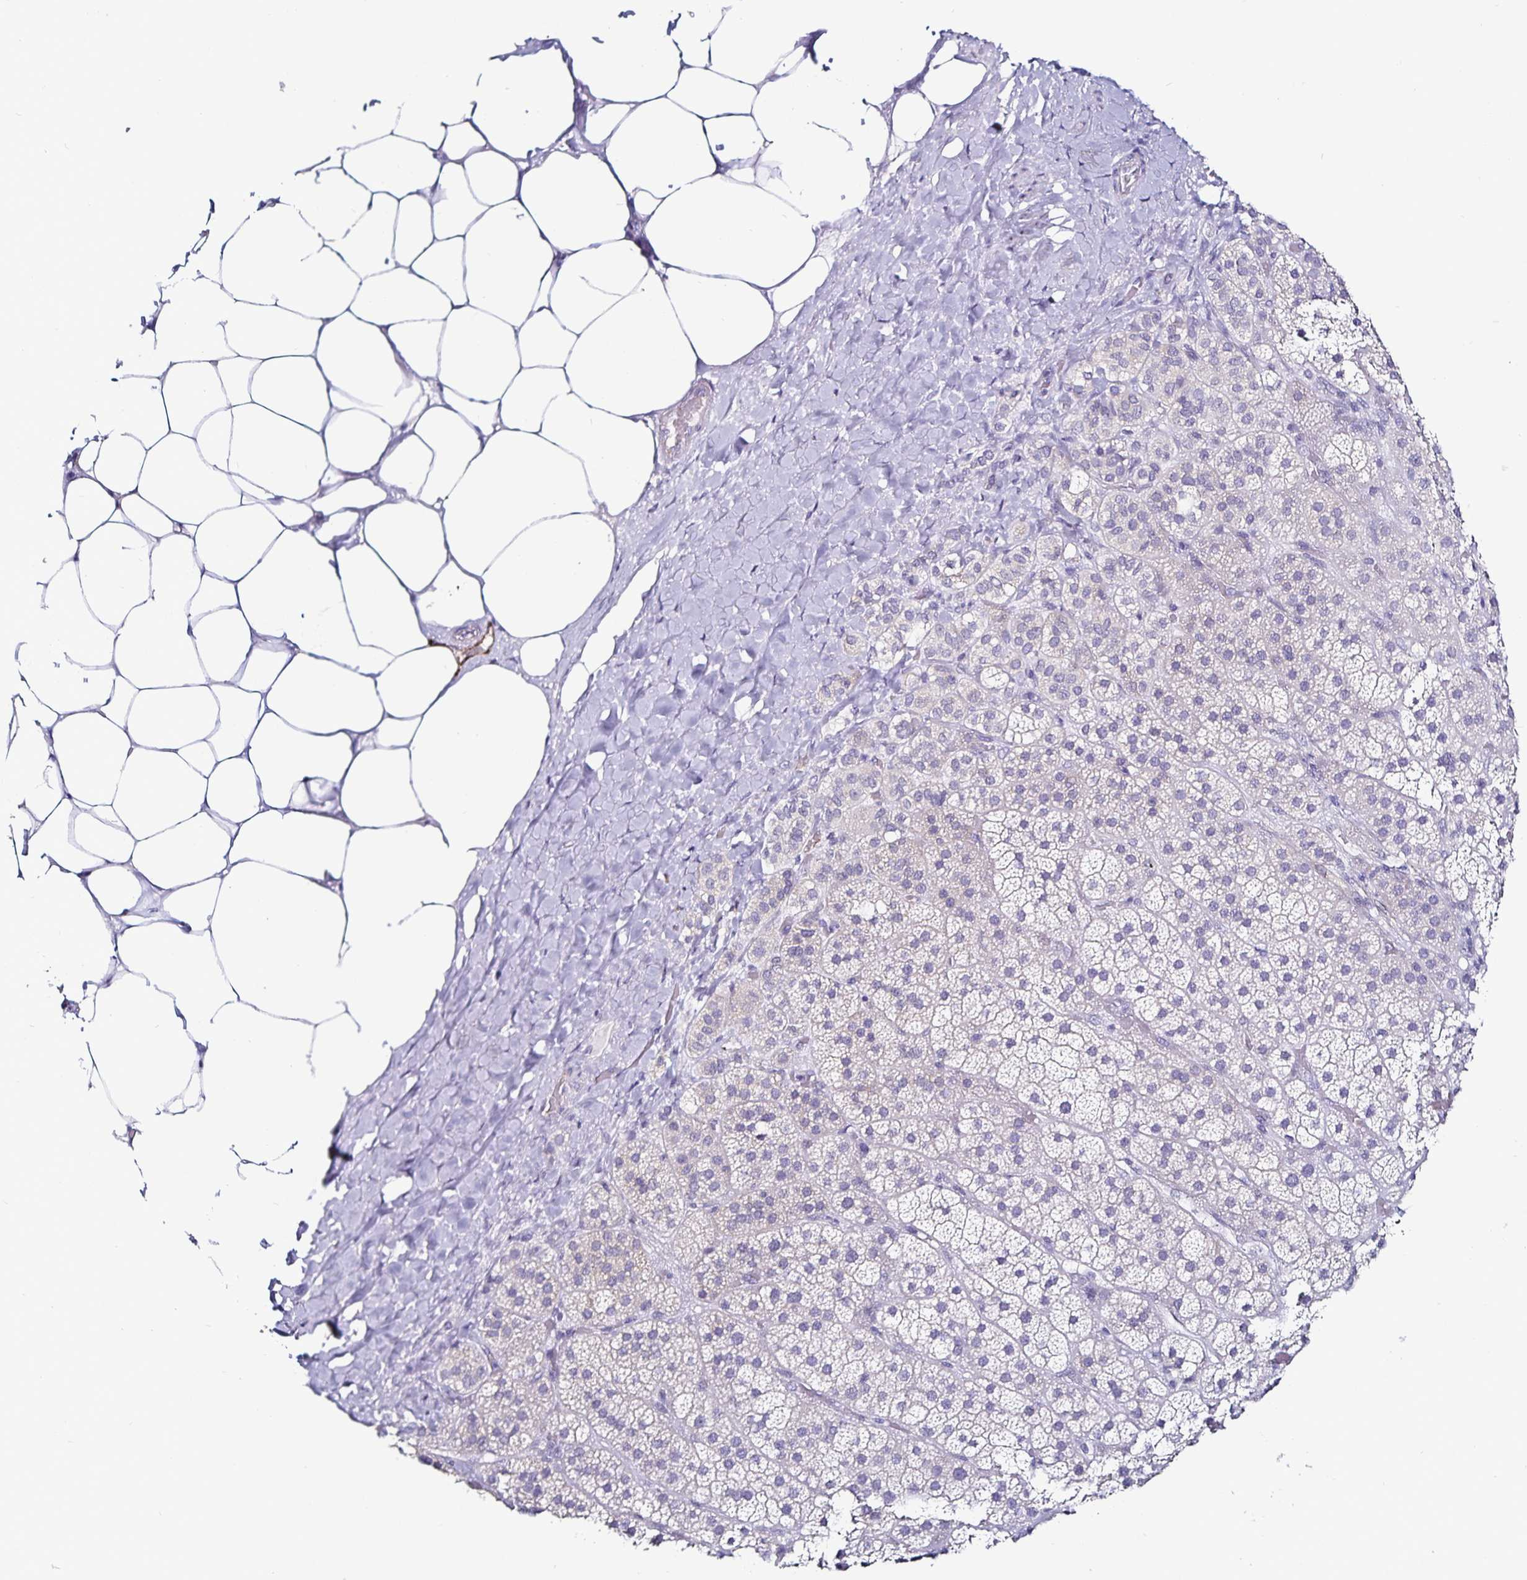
{"staining": {"intensity": "negative", "quantity": "none", "location": "none"}, "tissue": "adrenal gland", "cell_type": "Glandular cells", "image_type": "normal", "snomed": [{"axis": "morphology", "description": "Normal tissue, NOS"}, {"axis": "topography", "description": "Adrenal gland"}], "caption": "This is a image of immunohistochemistry (IHC) staining of unremarkable adrenal gland, which shows no staining in glandular cells. (IHC, brightfield microscopy, high magnification).", "gene": "TSPAN7", "patient": {"sex": "male", "age": 57}}